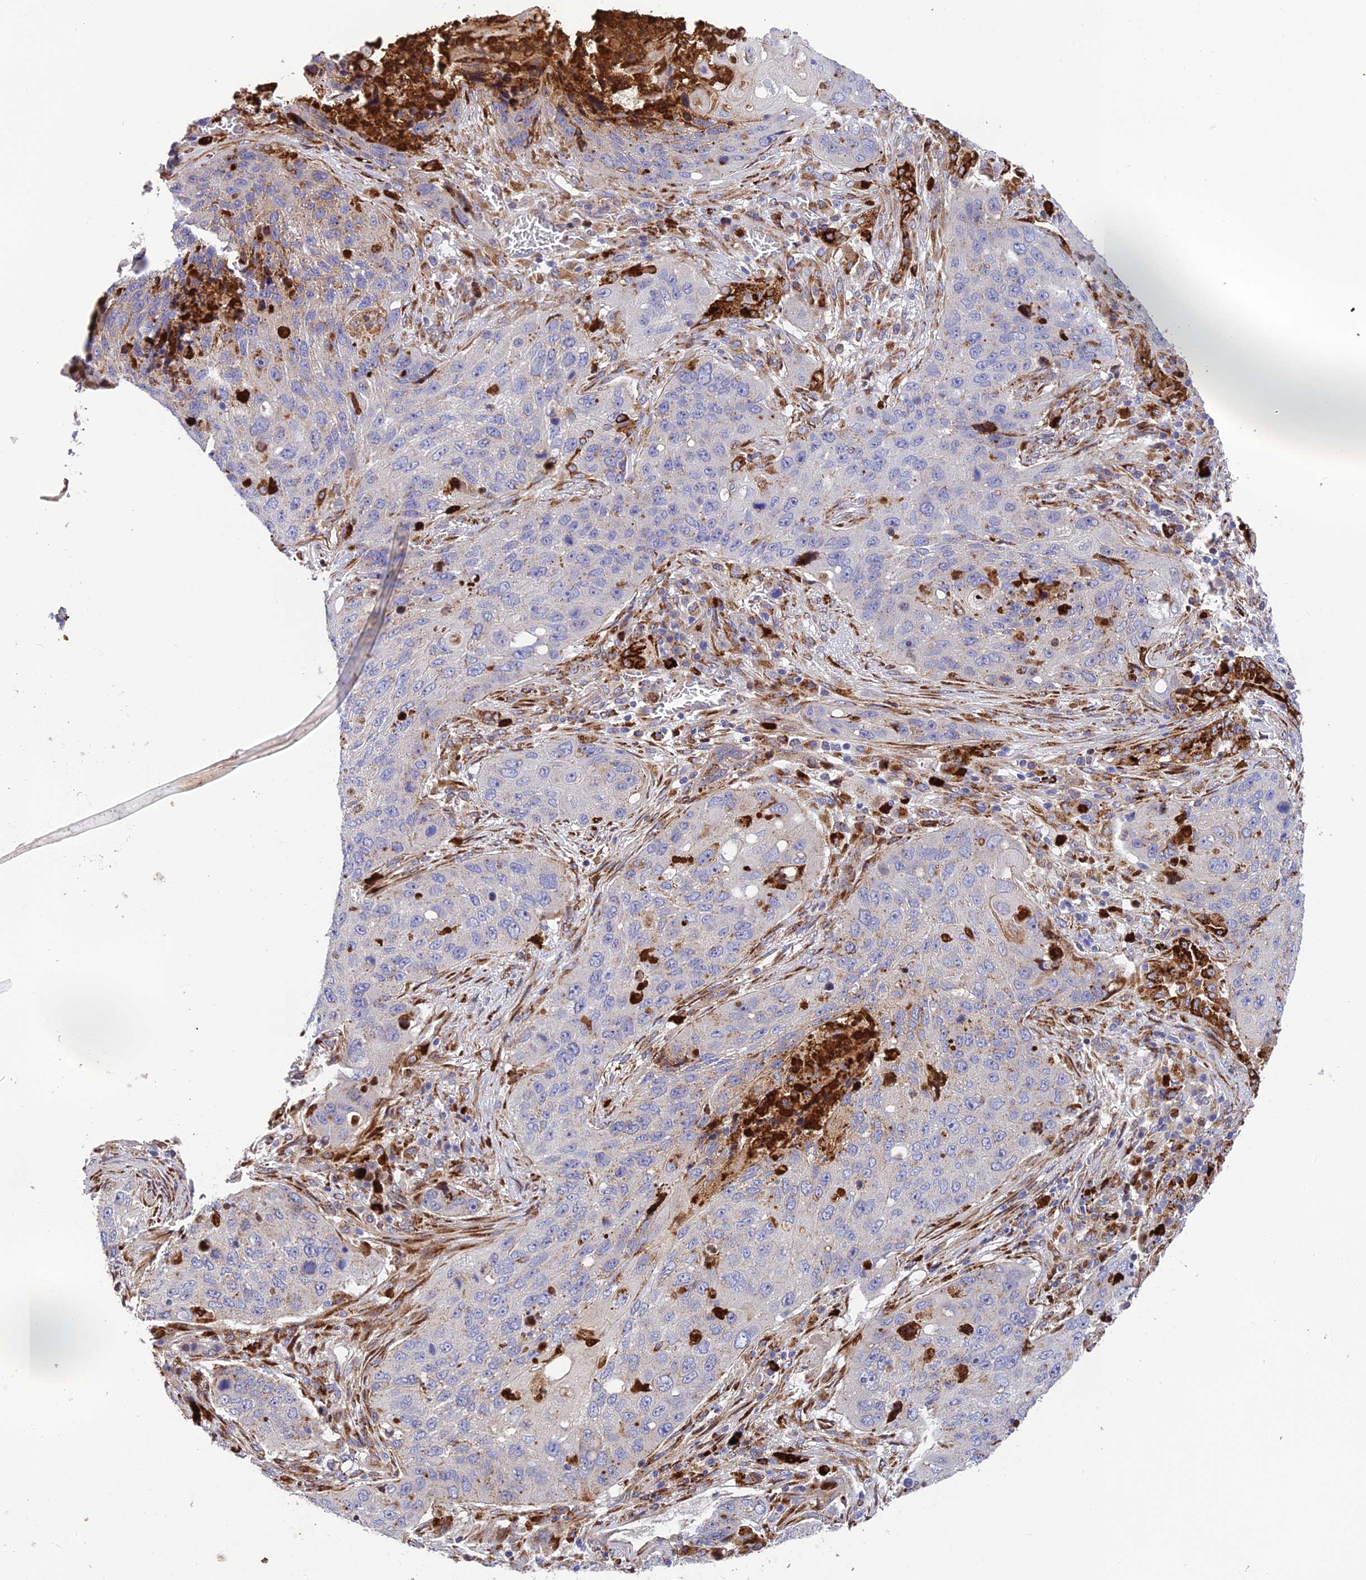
{"staining": {"intensity": "negative", "quantity": "none", "location": "none"}, "tissue": "lung cancer", "cell_type": "Tumor cells", "image_type": "cancer", "snomed": [{"axis": "morphology", "description": "Squamous cell carcinoma, NOS"}, {"axis": "topography", "description": "Lung"}], "caption": "IHC photomicrograph of neoplastic tissue: squamous cell carcinoma (lung) stained with DAB (3,3'-diaminobenzidine) displays no significant protein positivity in tumor cells.", "gene": "CPSF4L", "patient": {"sex": "female", "age": 63}}